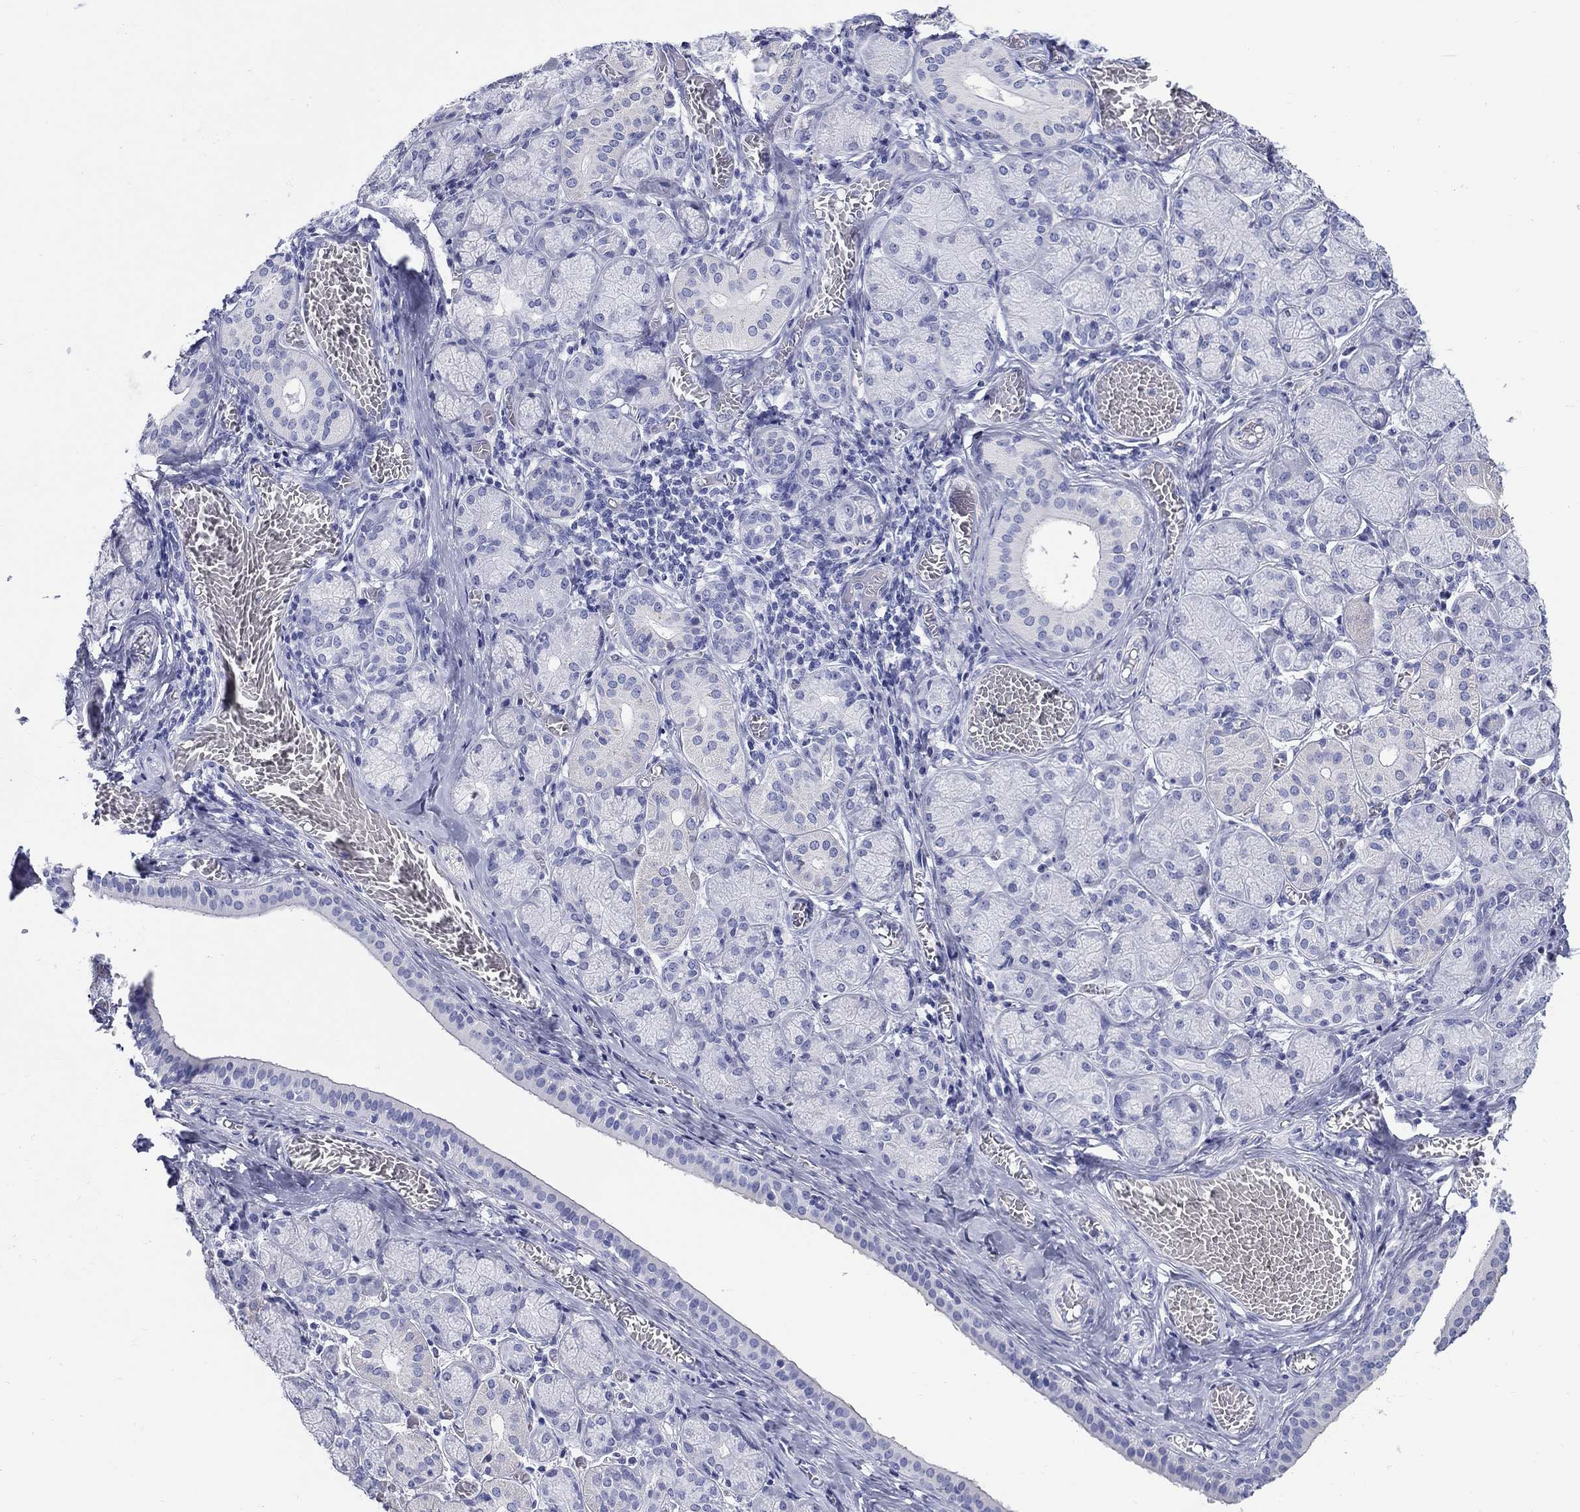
{"staining": {"intensity": "weak", "quantity": "<25%", "location": "cytoplasmic/membranous"}, "tissue": "salivary gland", "cell_type": "Glandular cells", "image_type": "normal", "snomed": [{"axis": "morphology", "description": "Normal tissue, NOS"}, {"axis": "topography", "description": "Salivary gland"}, {"axis": "topography", "description": "Peripheral nerve tissue"}], "caption": "Immunohistochemical staining of normal salivary gland exhibits no significant positivity in glandular cells.", "gene": "CRYGS", "patient": {"sex": "female", "age": 24}}